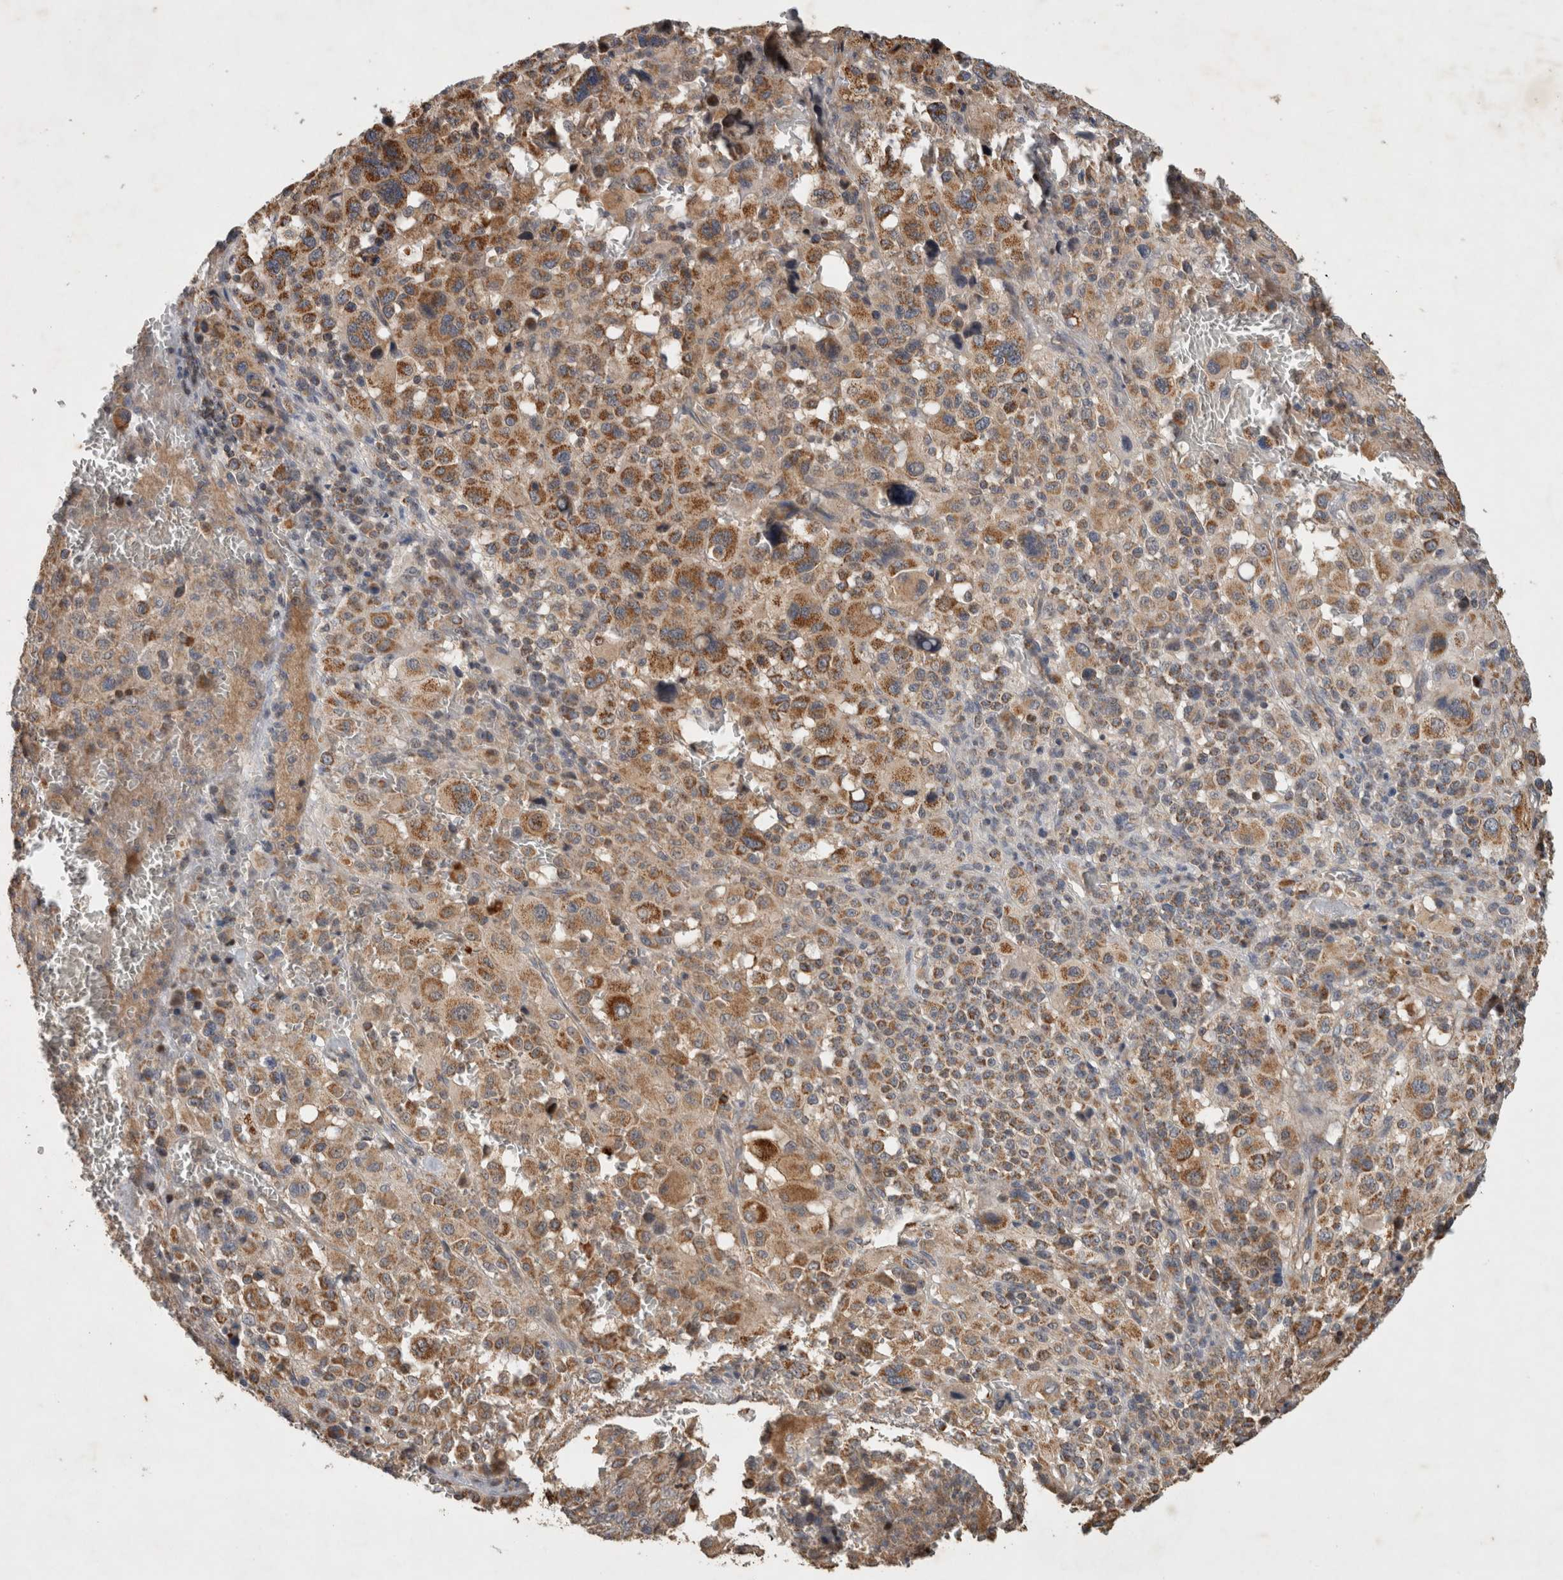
{"staining": {"intensity": "moderate", "quantity": "25%-75%", "location": "cytoplasmic/membranous"}, "tissue": "melanoma", "cell_type": "Tumor cells", "image_type": "cancer", "snomed": [{"axis": "morphology", "description": "Malignant melanoma, Metastatic site"}, {"axis": "topography", "description": "Skin"}], "caption": "Melanoma tissue displays moderate cytoplasmic/membranous expression in about 25%-75% of tumor cells", "gene": "SERAC1", "patient": {"sex": "female", "age": 74}}